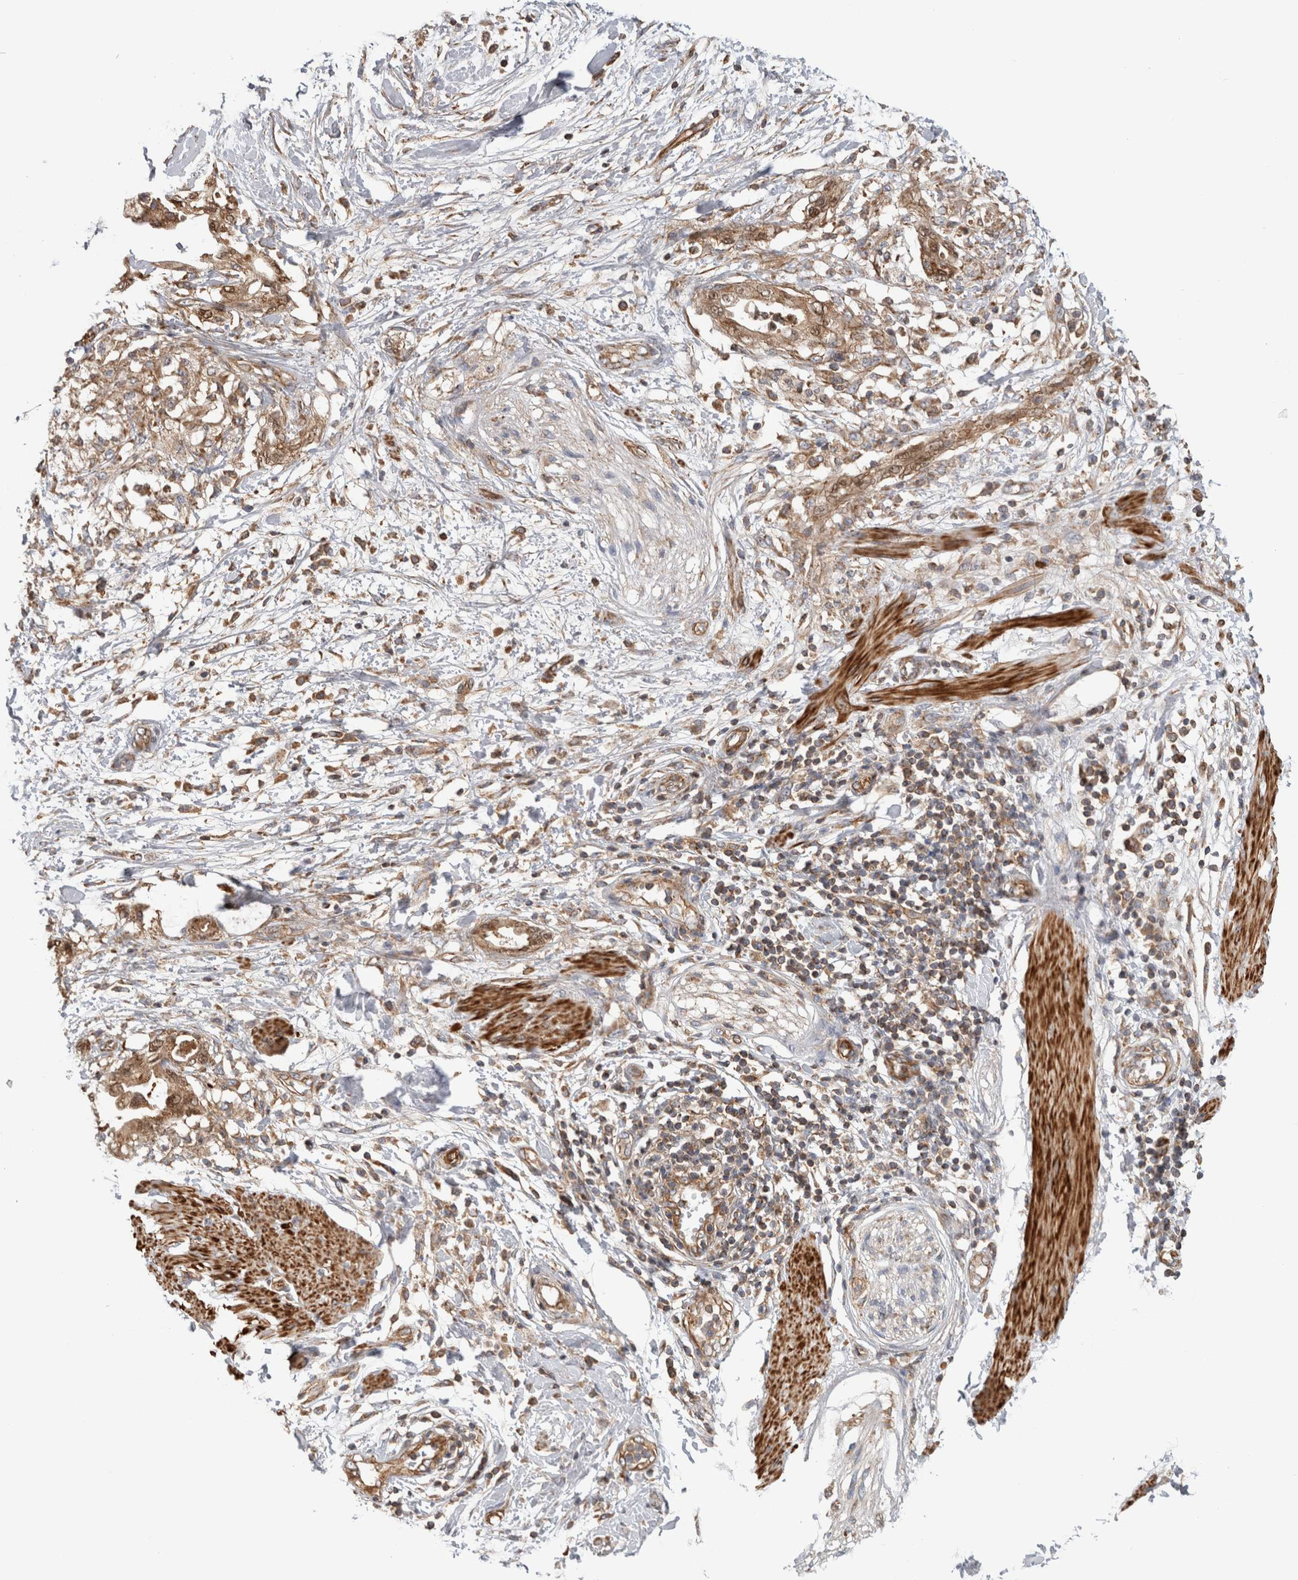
{"staining": {"intensity": "moderate", "quantity": ">75%", "location": "cytoplasmic/membranous,nuclear"}, "tissue": "pancreatic cancer", "cell_type": "Tumor cells", "image_type": "cancer", "snomed": [{"axis": "morphology", "description": "Normal tissue, NOS"}, {"axis": "morphology", "description": "Adenocarcinoma, NOS"}, {"axis": "topography", "description": "Pancreas"}, {"axis": "topography", "description": "Duodenum"}], "caption": "An immunohistochemistry micrograph of tumor tissue is shown. Protein staining in brown highlights moderate cytoplasmic/membranous and nuclear positivity in adenocarcinoma (pancreatic) within tumor cells.", "gene": "SFXN2", "patient": {"sex": "female", "age": 60}}